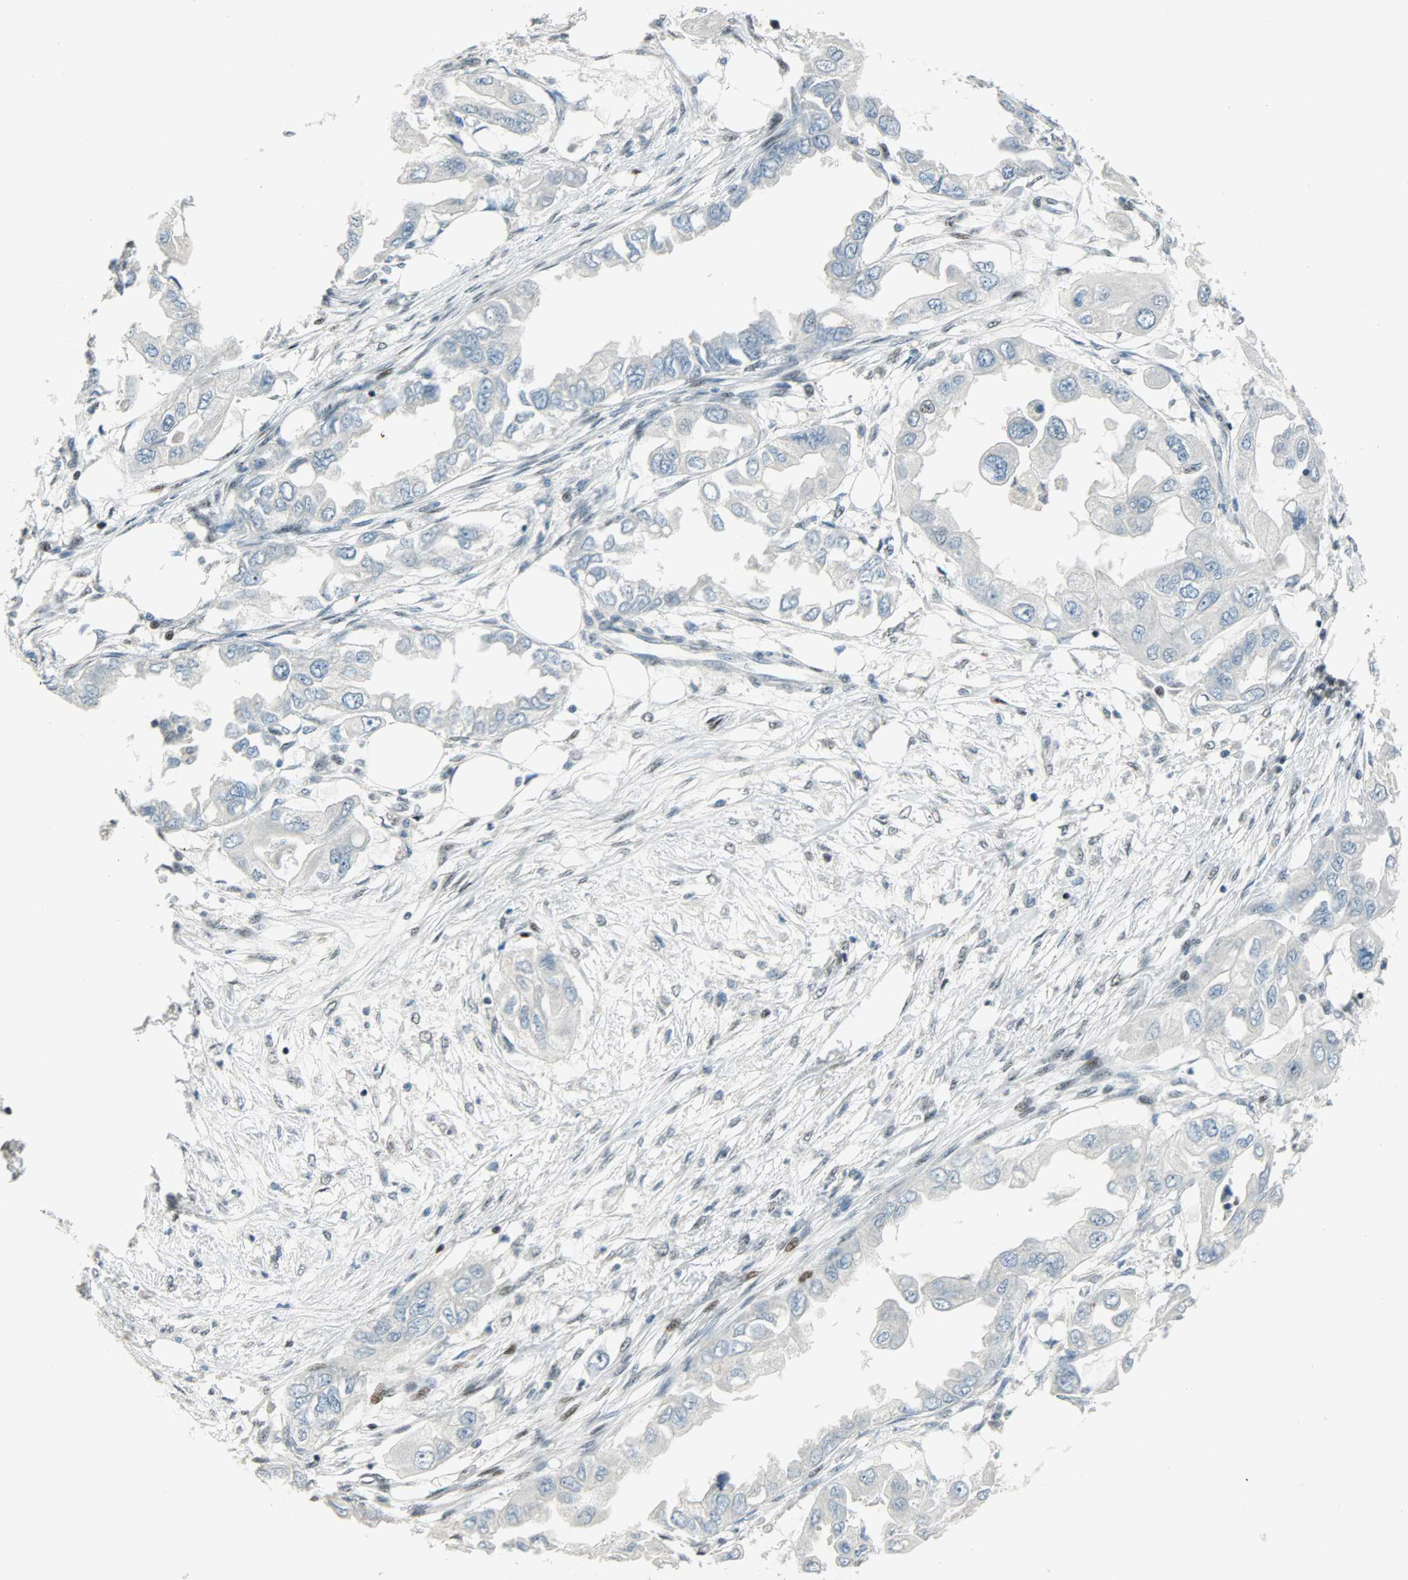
{"staining": {"intensity": "negative", "quantity": "none", "location": "none"}, "tissue": "endometrial cancer", "cell_type": "Tumor cells", "image_type": "cancer", "snomed": [{"axis": "morphology", "description": "Adenocarcinoma, NOS"}, {"axis": "topography", "description": "Endometrium"}], "caption": "Tumor cells are negative for protein expression in human endometrial adenocarcinoma.", "gene": "IL15", "patient": {"sex": "female", "age": 67}}